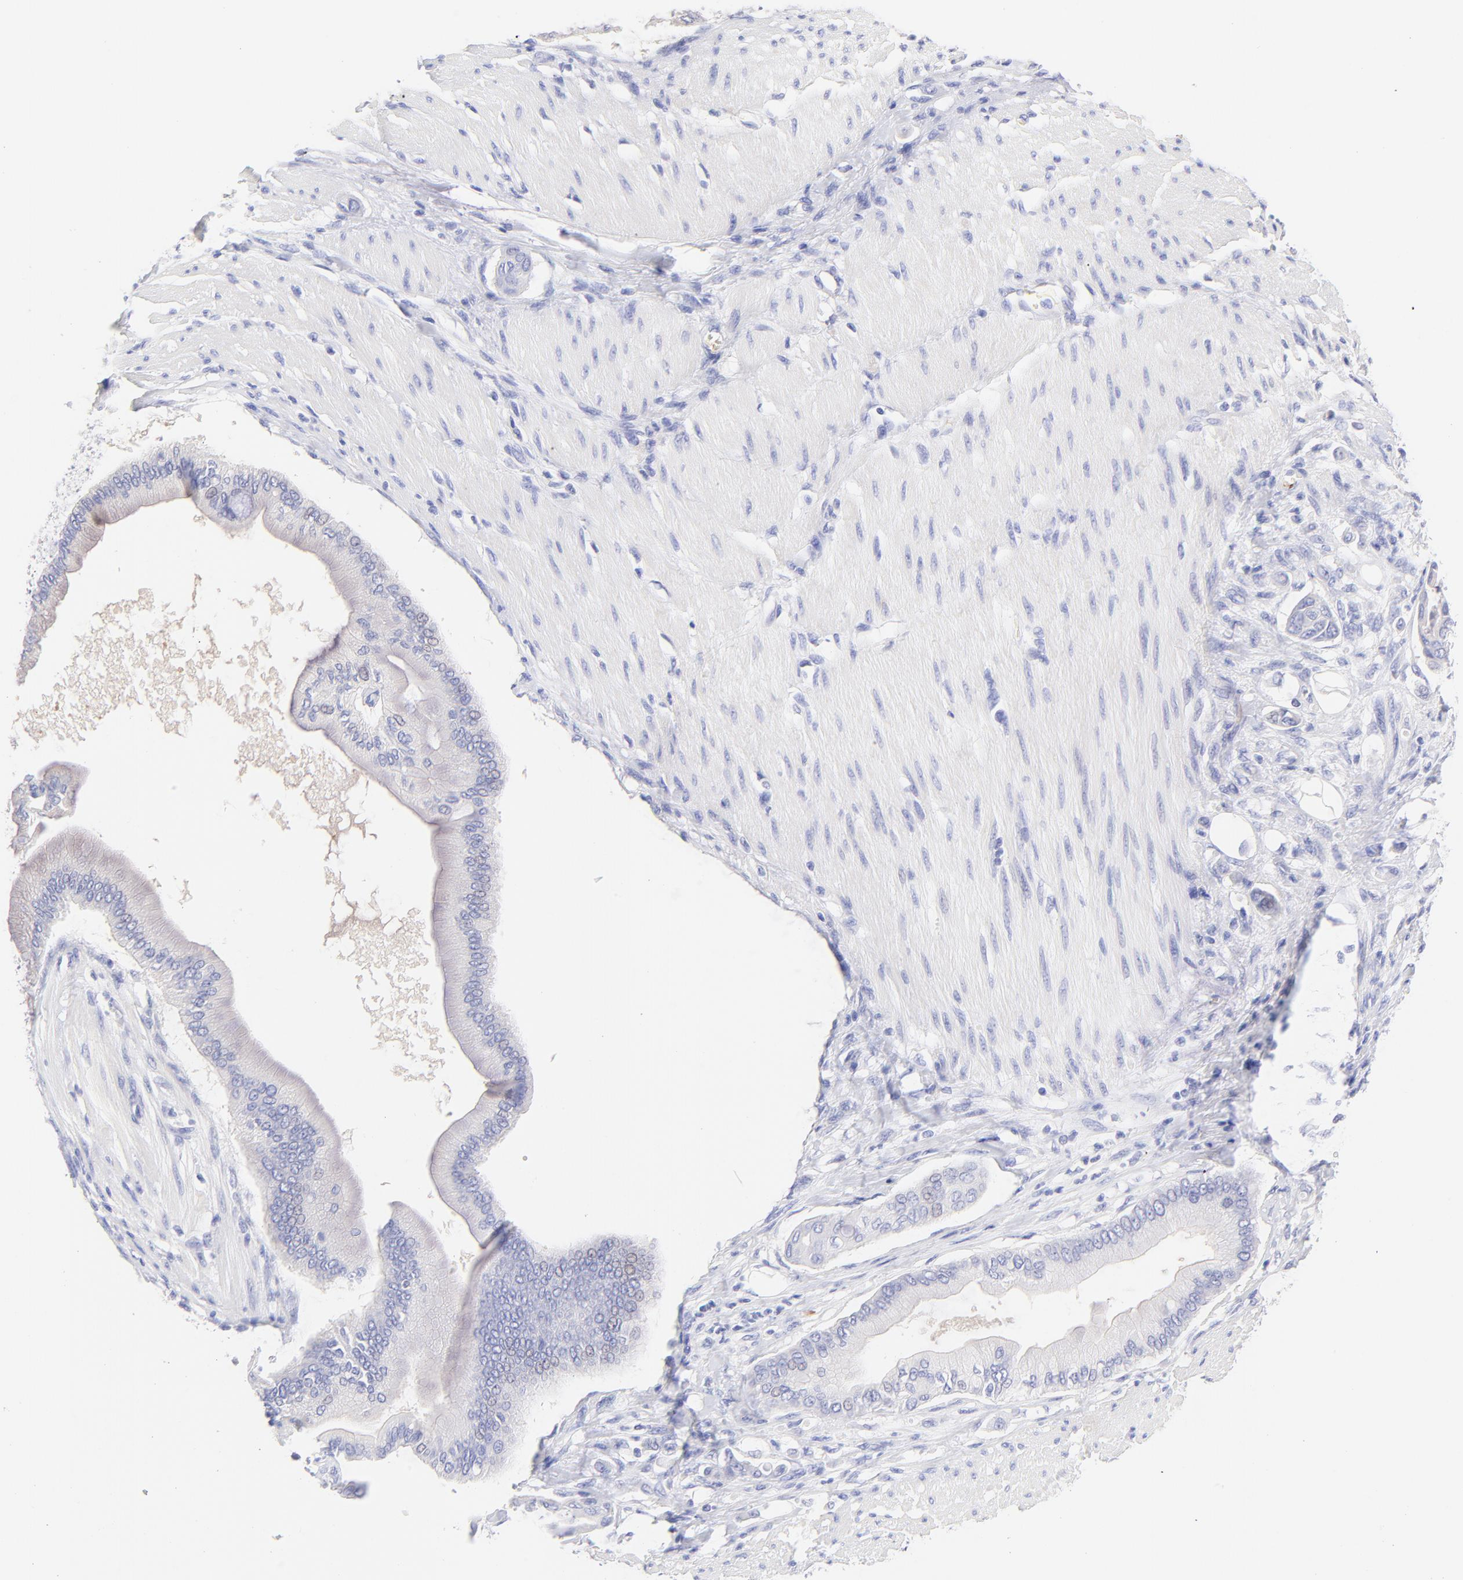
{"staining": {"intensity": "negative", "quantity": "none", "location": "none"}, "tissue": "pancreatic cancer", "cell_type": "Tumor cells", "image_type": "cancer", "snomed": [{"axis": "morphology", "description": "Adenocarcinoma, NOS"}, {"axis": "morphology", "description": "Adenocarcinoma, metastatic, NOS"}, {"axis": "topography", "description": "Lymph node"}, {"axis": "topography", "description": "Pancreas"}, {"axis": "topography", "description": "Duodenum"}], "caption": "Immunohistochemical staining of human metastatic adenocarcinoma (pancreatic) exhibits no significant expression in tumor cells. (Brightfield microscopy of DAB (3,3'-diaminobenzidine) immunohistochemistry (IHC) at high magnification).", "gene": "FRMPD3", "patient": {"sex": "female", "age": 64}}